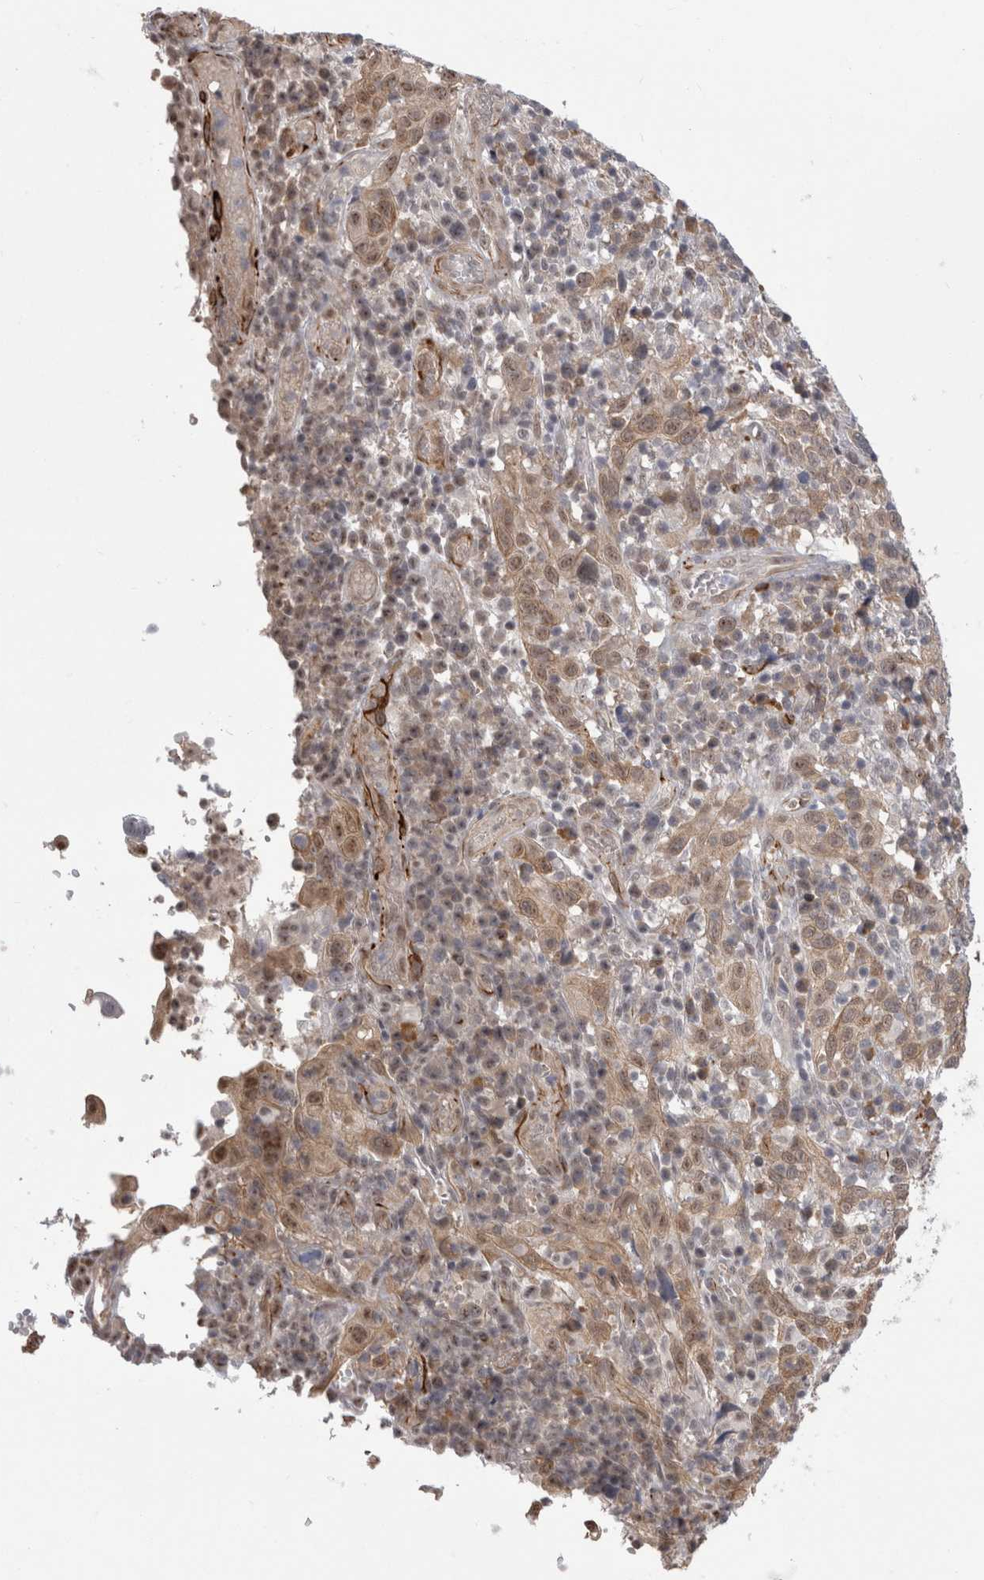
{"staining": {"intensity": "weak", "quantity": "25%-75%", "location": "cytoplasmic/membranous"}, "tissue": "cervical cancer", "cell_type": "Tumor cells", "image_type": "cancer", "snomed": [{"axis": "morphology", "description": "Squamous cell carcinoma, NOS"}, {"axis": "topography", "description": "Cervix"}], "caption": "Cervical squamous cell carcinoma was stained to show a protein in brown. There is low levels of weak cytoplasmic/membranous staining in approximately 25%-75% of tumor cells.", "gene": "FAM83H", "patient": {"sex": "female", "age": 46}}